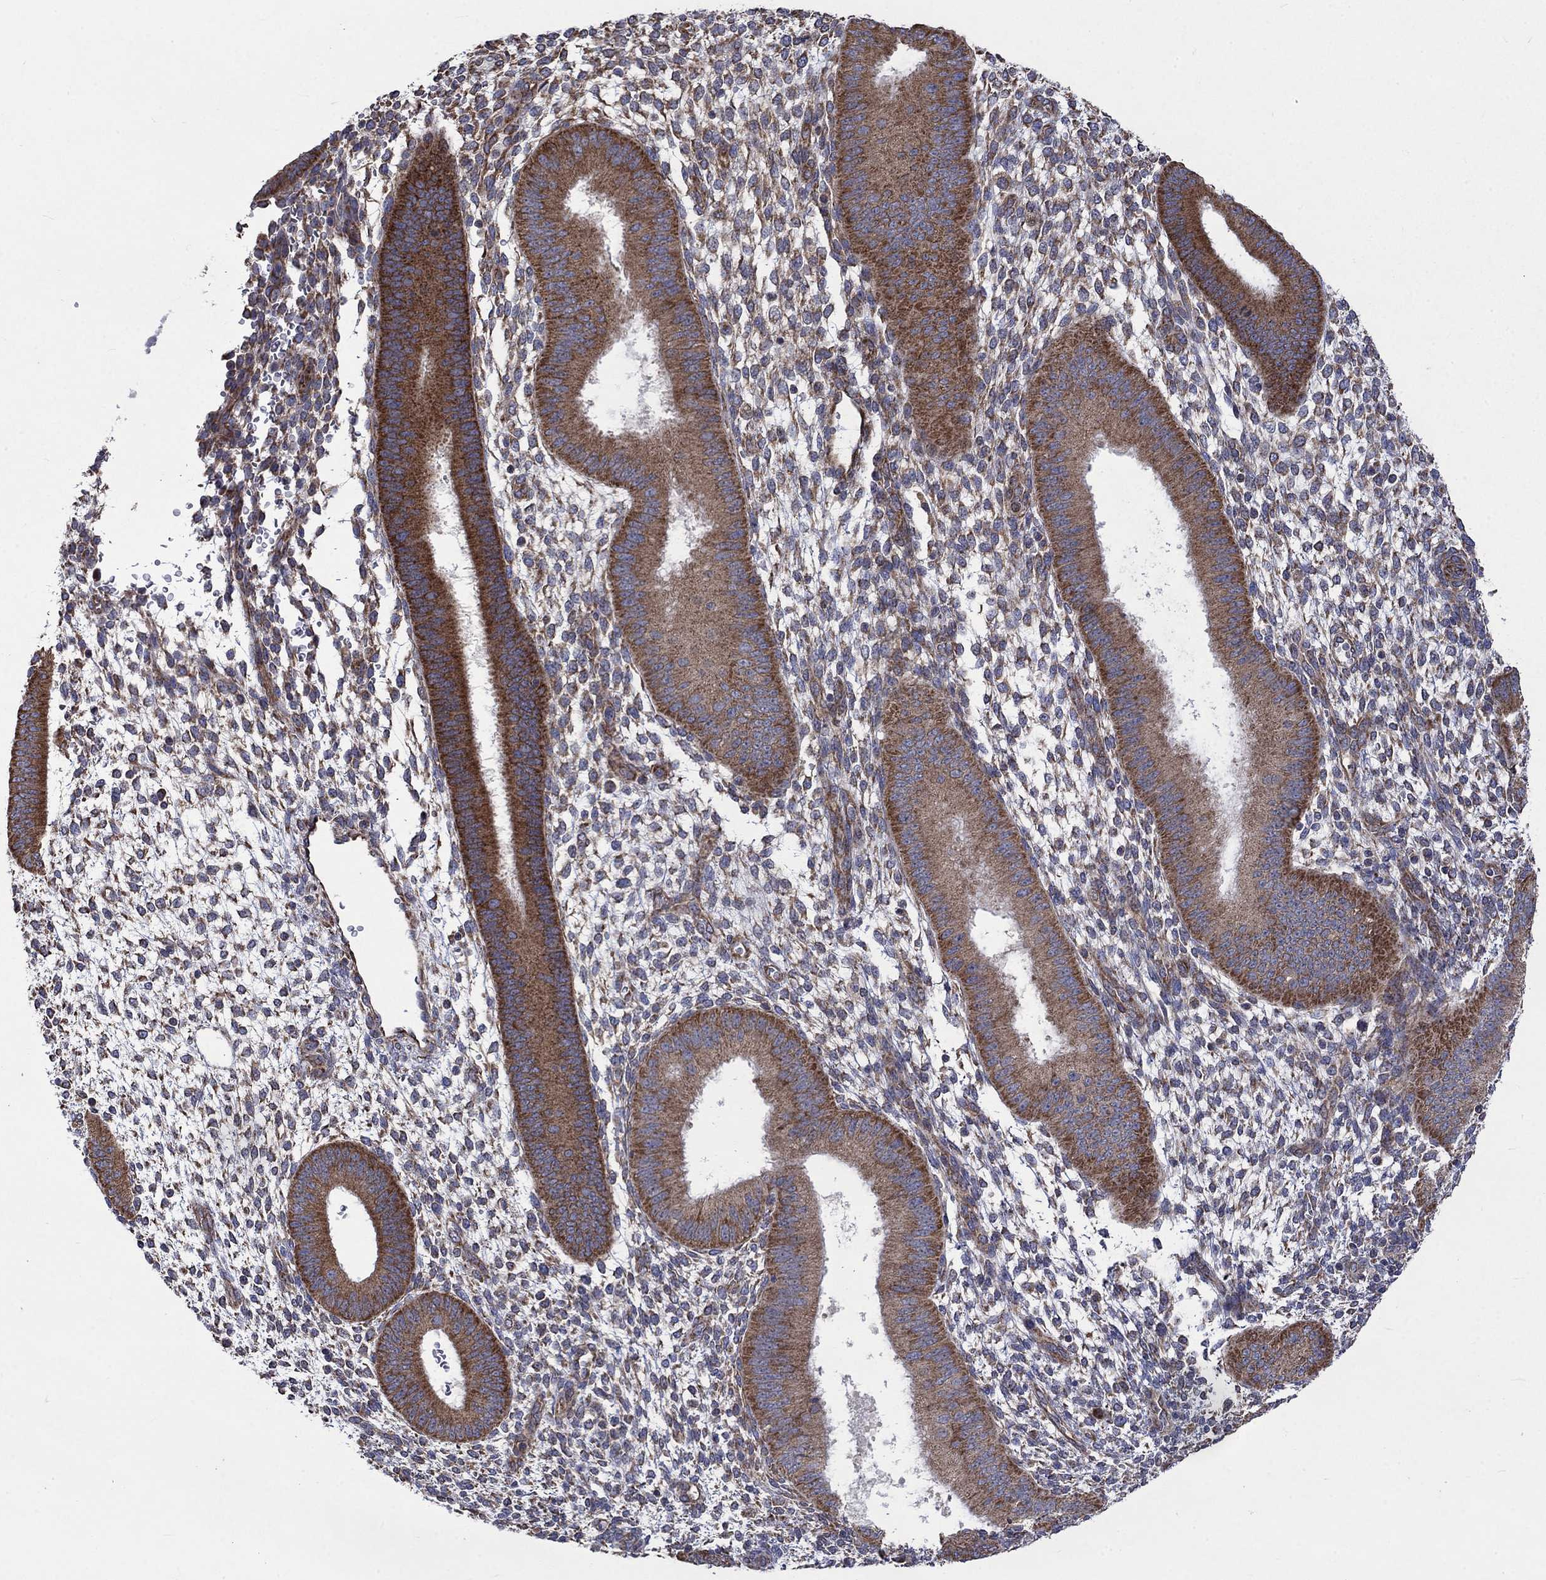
{"staining": {"intensity": "weak", "quantity": "25%-75%", "location": "cytoplasmic/membranous"}, "tissue": "endometrium", "cell_type": "Cells in endometrial stroma", "image_type": "normal", "snomed": [{"axis": "morphology", "description": "Normal tissue, NOS"}, {"axis": "topography", "description": "Endometrium"}], "caption": "IHC micrograph of normal endometrium stained for a protein (brown), which exhibits low levels of weak cytoplasmic/membranous positivity in approximately 25%-75% of cells in endometrial stroma.", "gene": "RPLP0", "patient": {"sex": "female", "age": 39}}